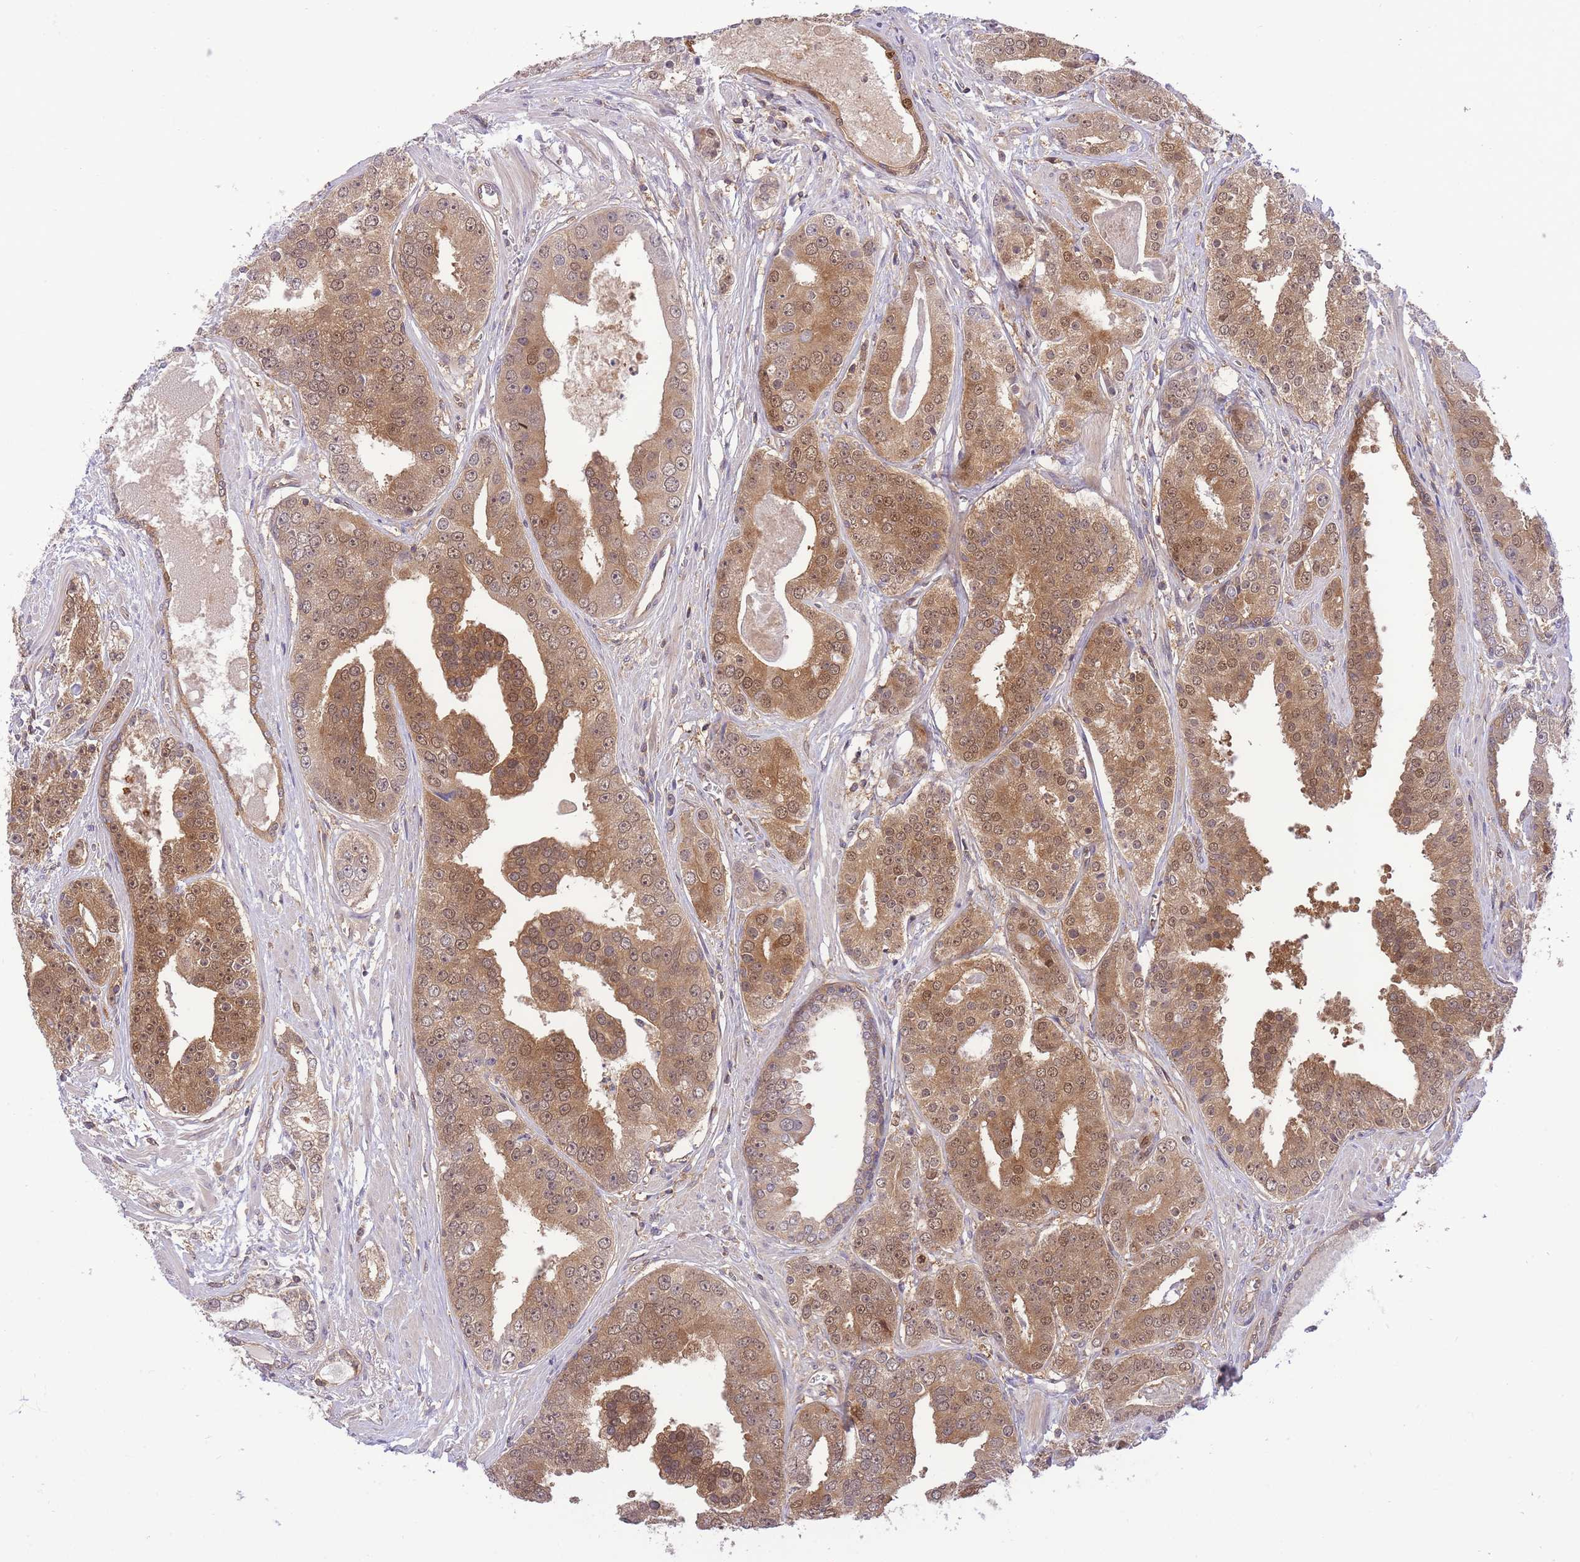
{"staining": {"intensity": "moderate", "quantity": ">75%", "location": "cytoplasmic/membranous,nuclear"}, "tissue": "prostate cancer", "cell_type": "Tumor cells", "image_type": "cancer", "snomed": [{"axis": "morphology", "description": "Adenocarcinoma, High grade"}, {"axis": "topography", "description": "Prostate"}], "caption": "There is medium levels of moderate cytoplasmic/membranous and nuclear staining in tumor cells of prostate cancer (high-grade adenocarcinoma), as demonstrated by immunohistochemical staining (brown color).", "gene": "PREP", "patient": {"sex": "male", "age": 71}}